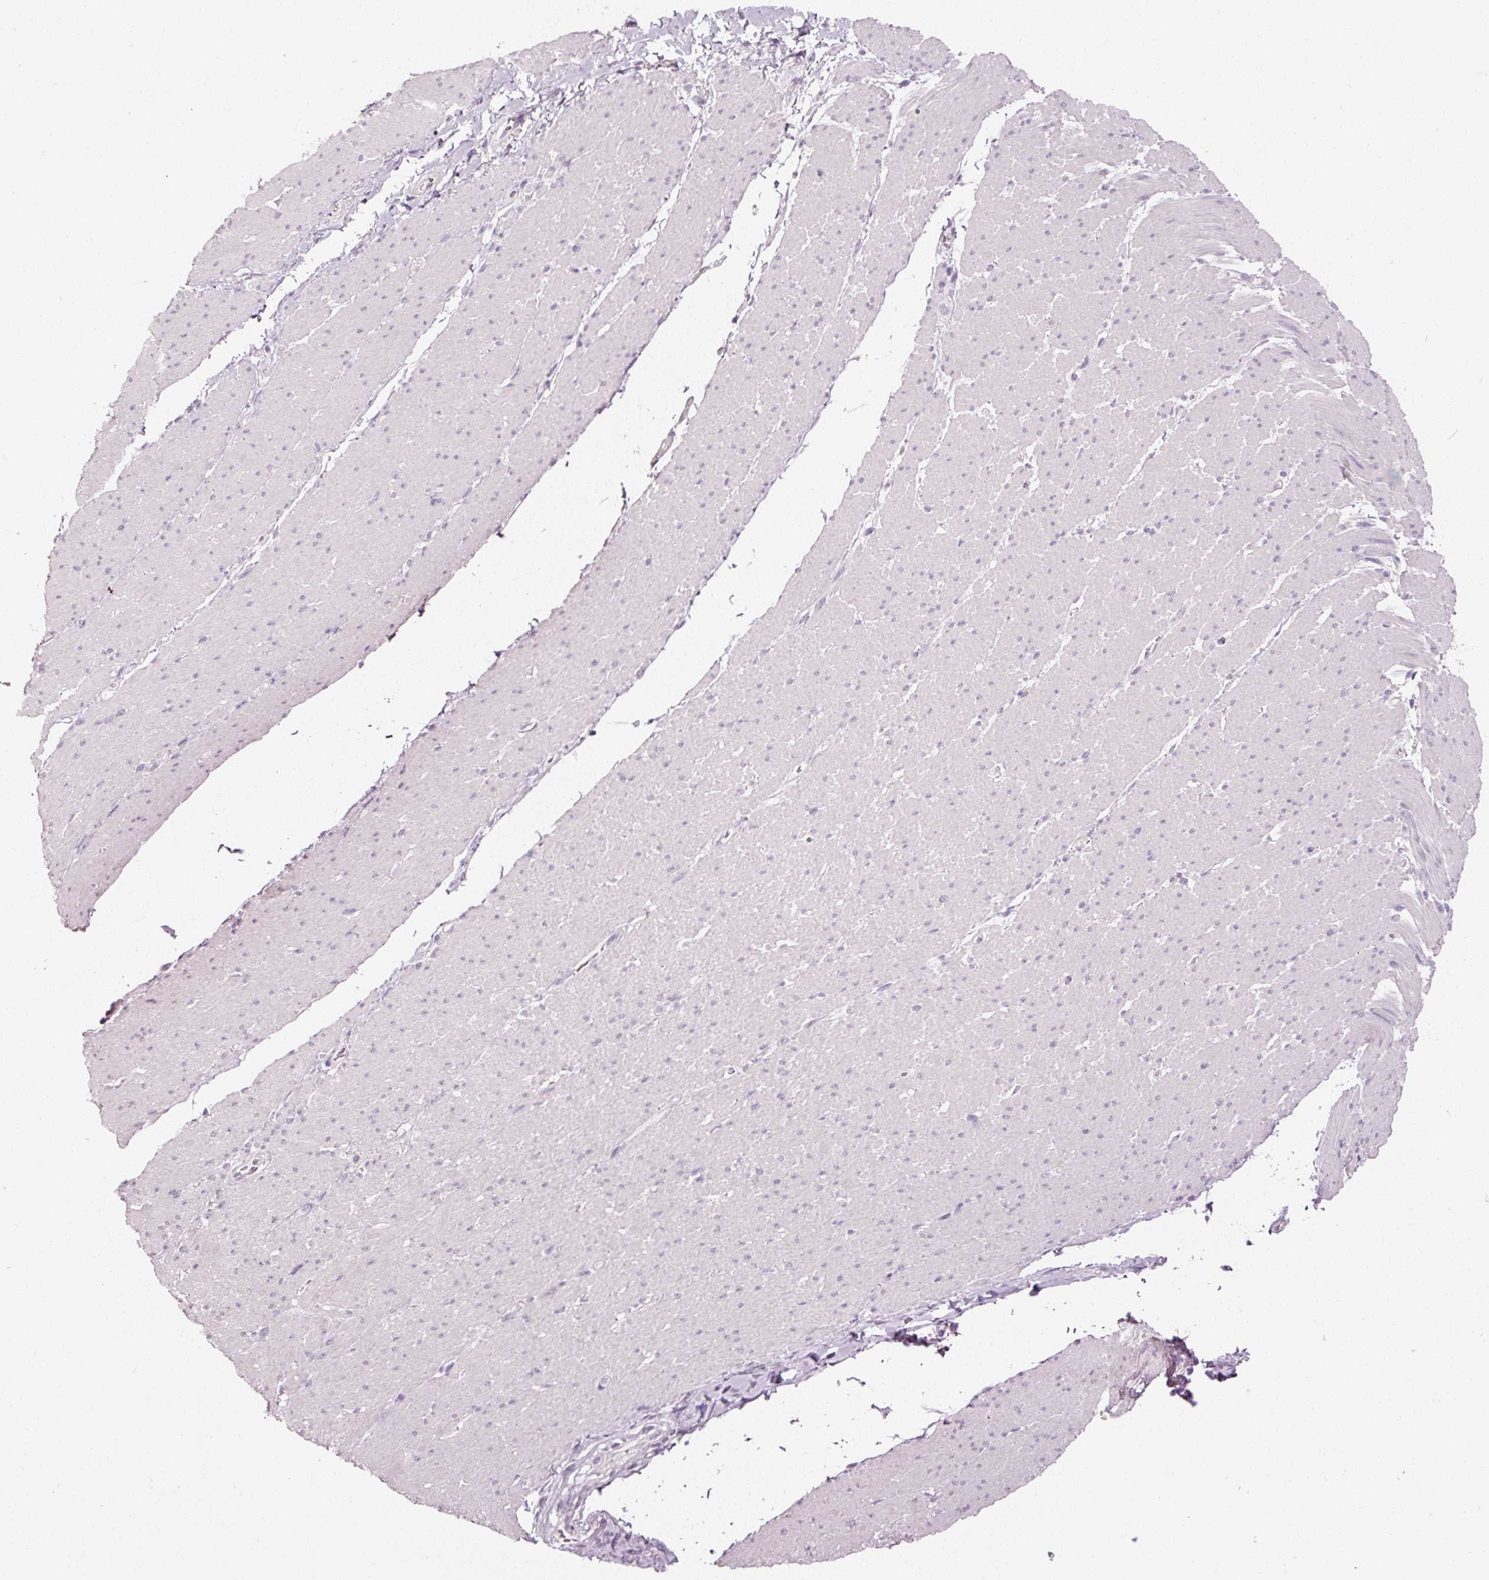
{"staining": {"intensity": "negative", "quantity": "none", "location": "none"}, "tissue": "smooth muscle", "cell_type": "Smooth muscle cells", "image_type": "normal", "snomed": [{"axis": "morphology", "description": "Normal tissue, NOS"}, {"axis": "topography", "description": "Smooth muscle"}, {"axis": "topography", "description": "Rectum"}], "caption": "IHC photomicrograph of unremarkable smooth muscle stained for a protein (brown), which displays no expression in smooth muscle cells.", "gene": "MUC5AC", "patient": {"sex": "male", "age": 53}}